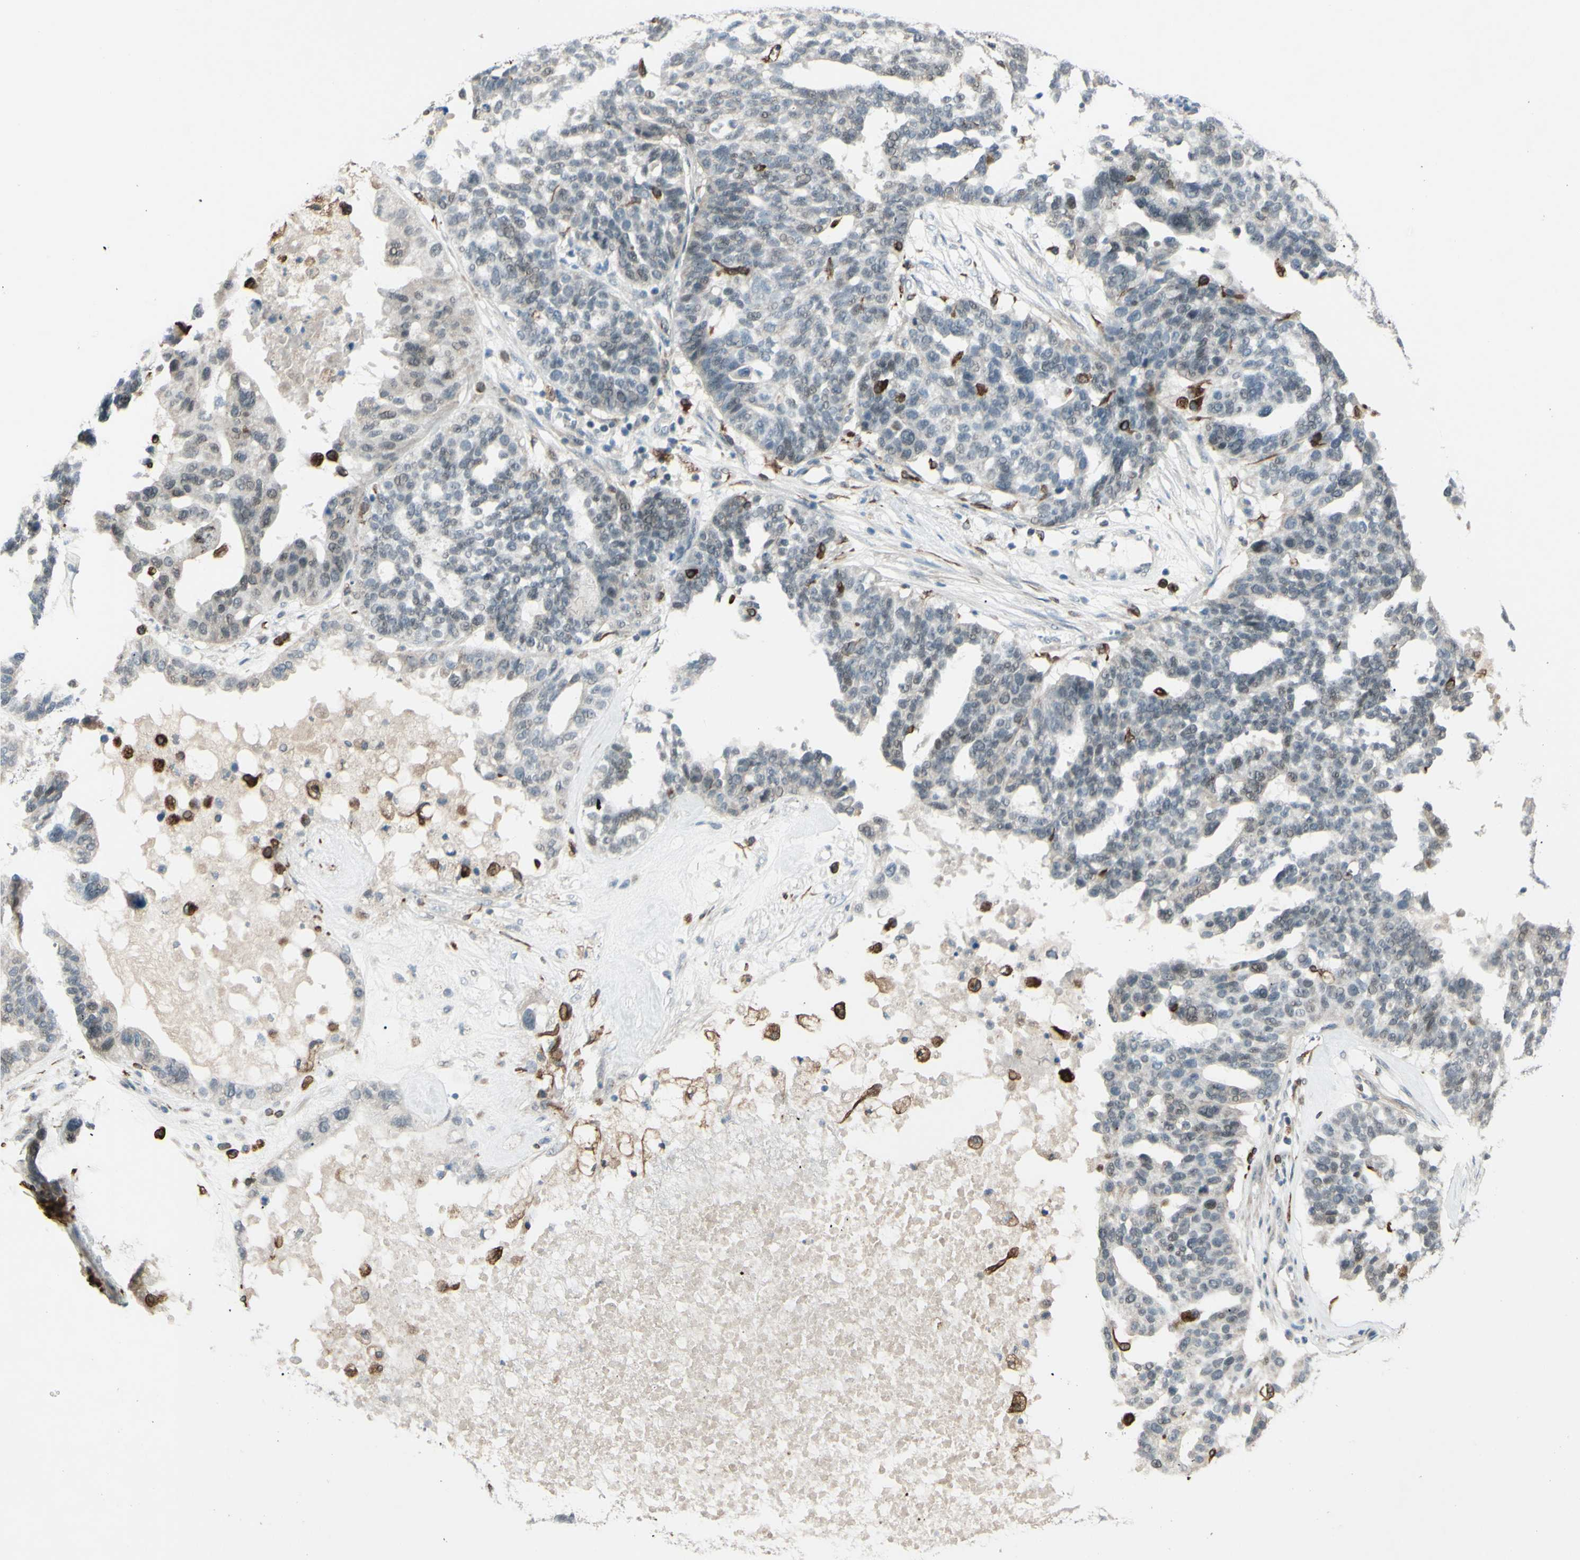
{"staining": {"intensity": "negative", "quantity": "none", "location": "none"}, "tissue": "ovarian cancer", "cell_type": "Tumor cells", "image_type": "cancer", "snomed": [{"axis": "morphology", "description": "Cystadenocarcinoma, serous, NOS"}, {"axis": "topography", "description": "Ovary"}], "caption": "The image demonstrates no staining of tumor cells in ovarian serous cystadenocarcinoma.", "gene": "FGFR2", "patient": {"sex": "female", "age": 59}}